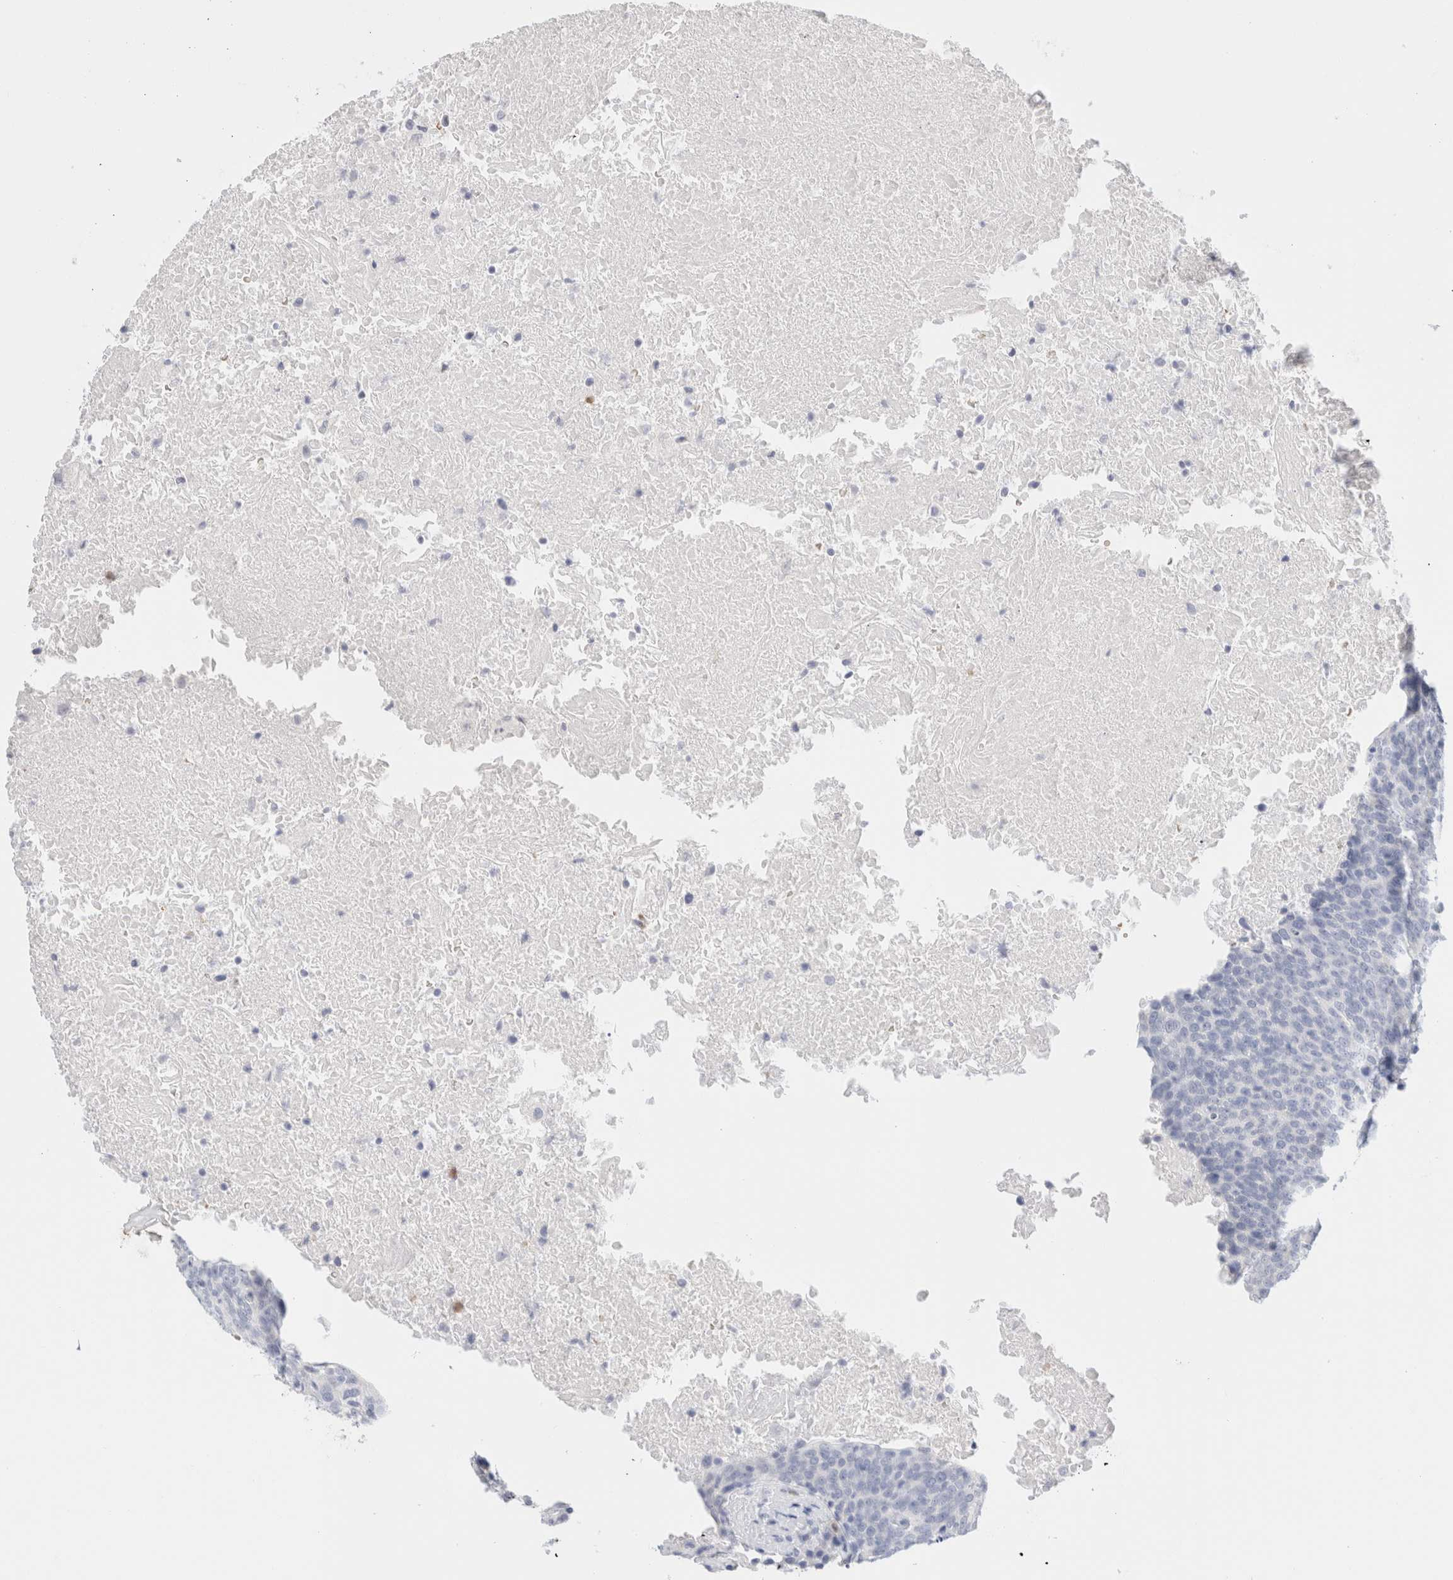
{"staining": {"intensity": "negative", "quantity": "none", "location": "none"}, "tissue": "head and neck cancer", "cell_type": "Tumor cells", "image_type": "cancer", "snomed": [{"axis": "morphology", "description": "Squamous cell carcinoma, NOS"}, {"axis": "morphology", "description": "Squamous cell carcinoma, metastatic, NOS"}, {"axis": "topography", "description": "Lymph node"}, {"axis": "topography", "description": "Head-Neck"}], "caption": "Histopathology image shows no significant protein expression in tumor cells of head and neck cancer (squamous cell carcinoma). (IHC, brightfield microscopy, high magnification).", "gene": "ARG1", "patient": {"sex": "male", "age": 62}}